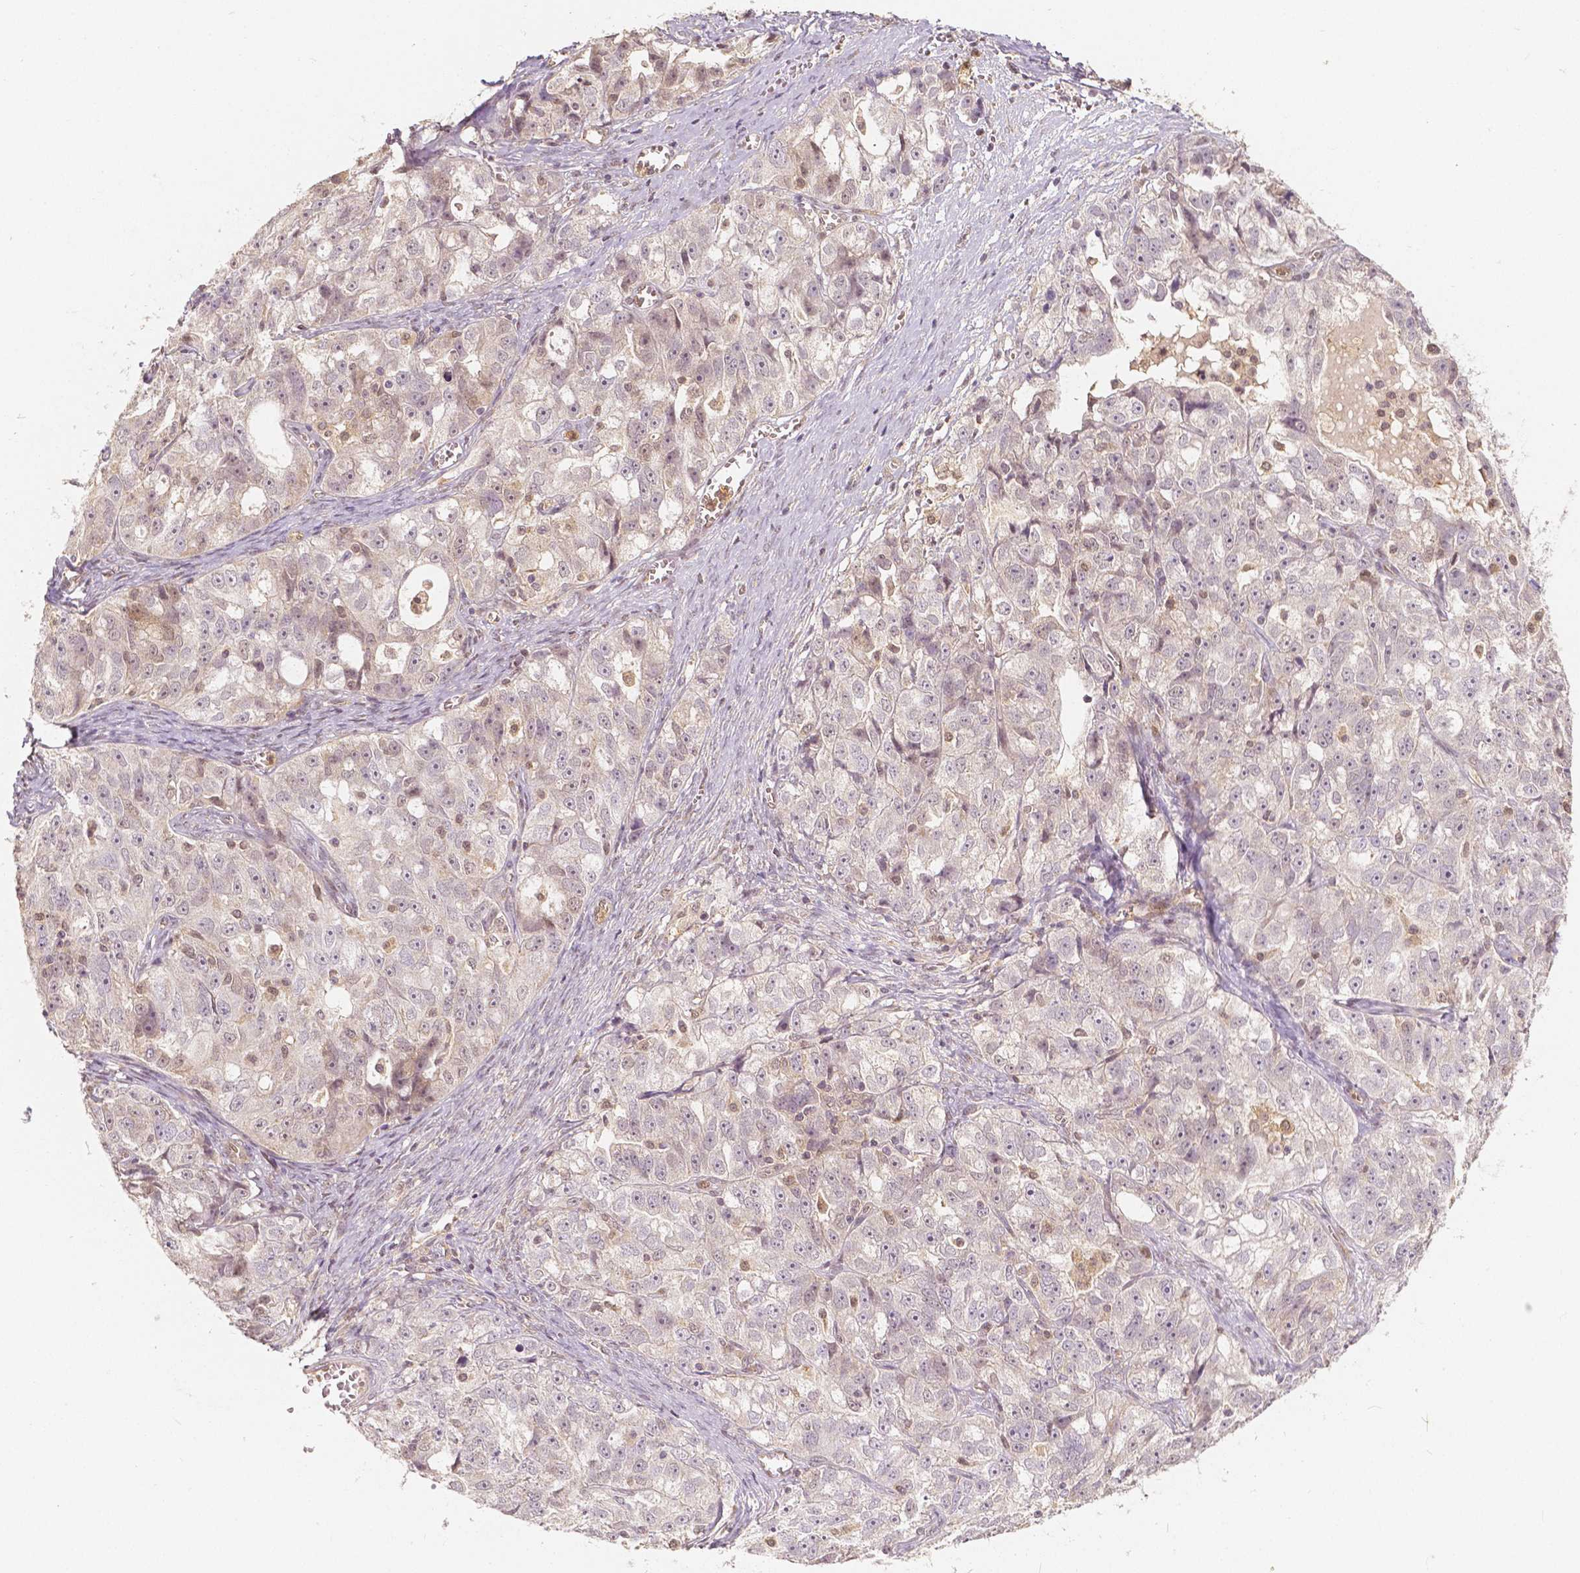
{"staining": {"intensity": "negative", "quantity": "none", "location": "none"}, "tissue": "ovarian cancer", "cell_type": "Tumor cells", "image_type": "cancer", "snomed": [{"axis": "morphology", "description": "Cystadenocarcinoma, serous, NOS"}, {"axis": "topography", "description": "Ovary"}], "caption": "The micrograph demonstrates no staining of tumor cells in ovarian serous cystadenocarcinoma. (Immunohistochemistry, brightfield microscopy, high magnification).", "gene": "NAPRT", "patient": {"sex": "female", "age": 51}}